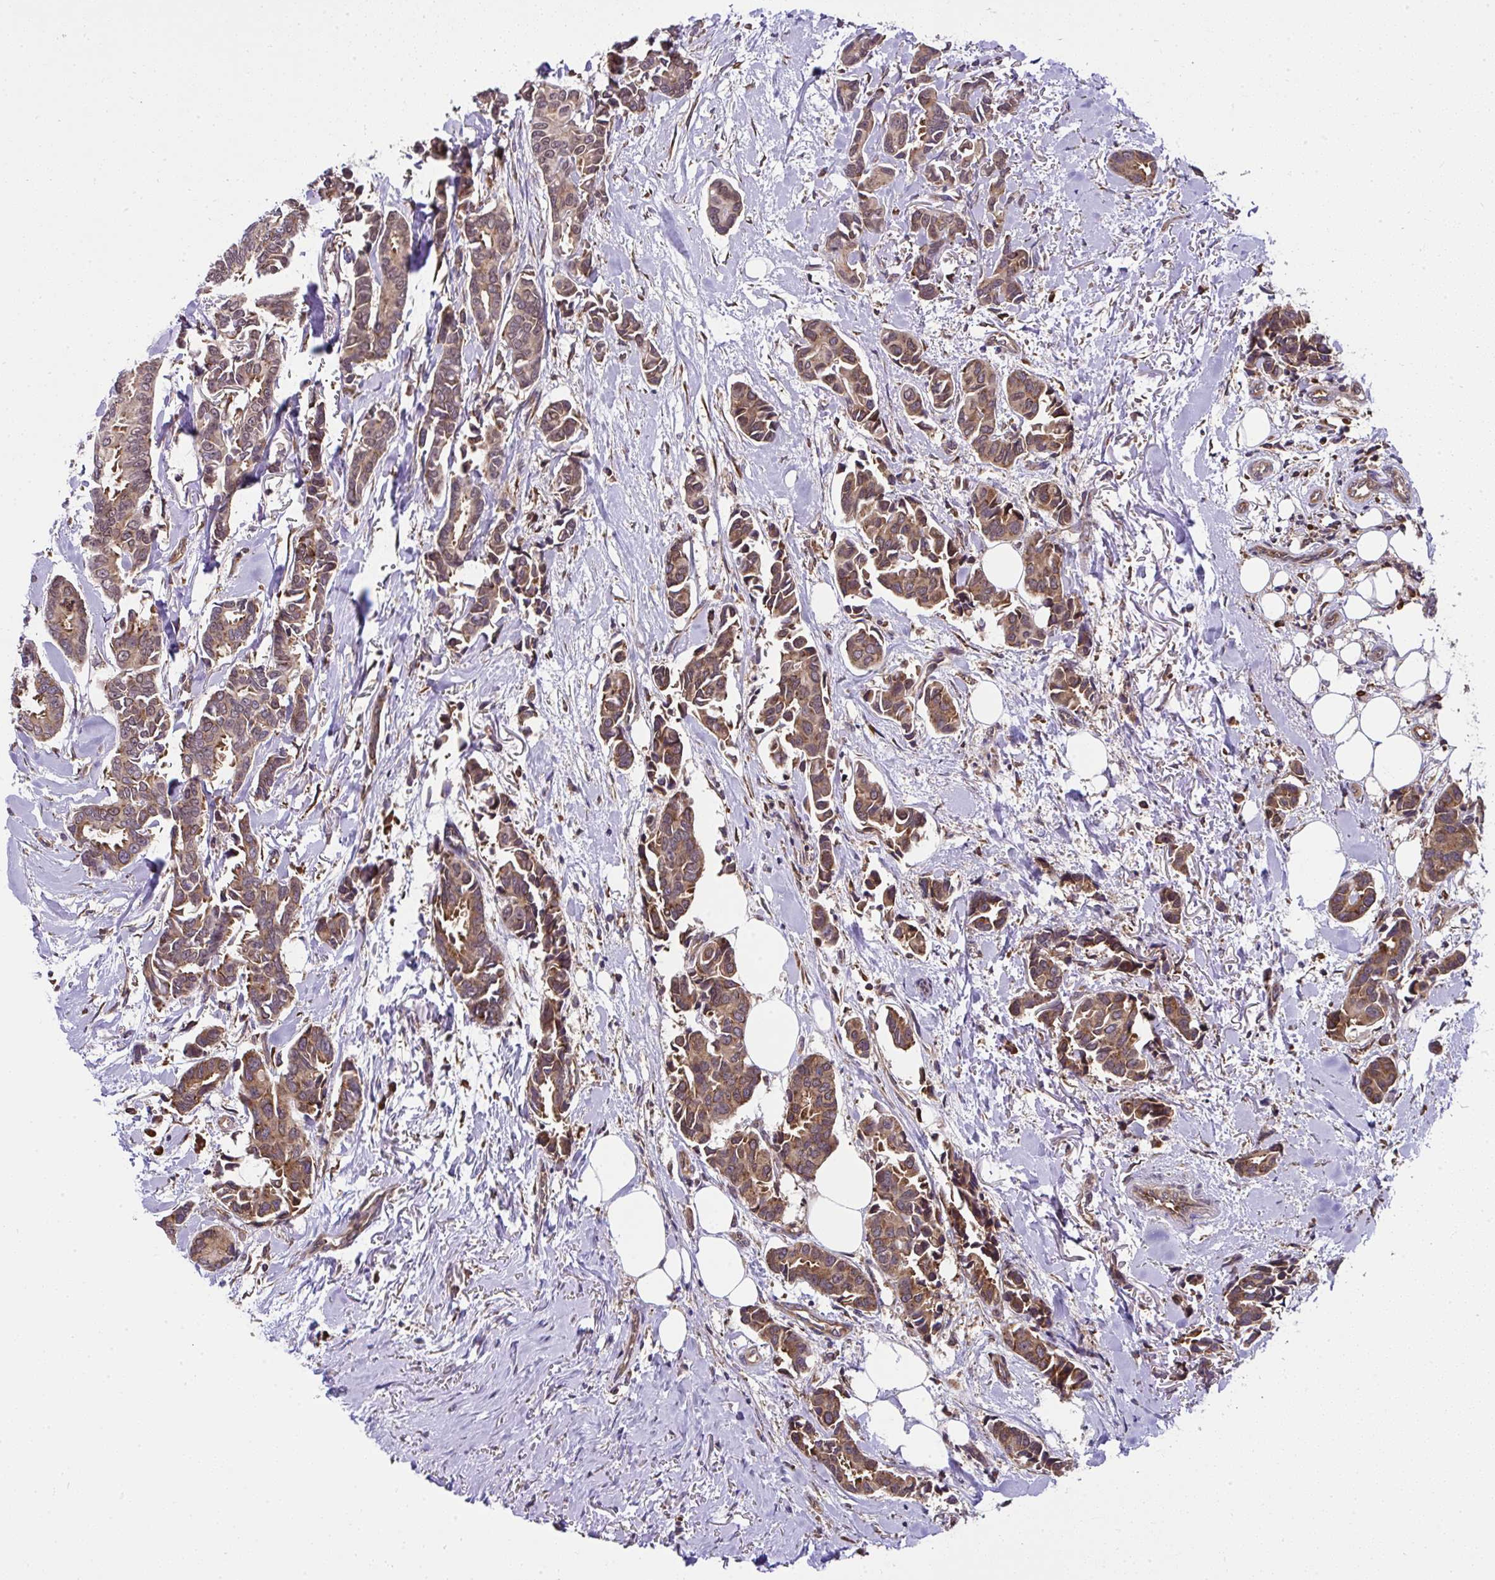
{"staining": {"intensity": "moderate", "quantity": ">75%", "location": "cytoplasmic/membranous"}, "tissue": "breast cancer", "cell_type": "Tumor cells", "image_type": "cancer", "snomed": [{"axis": "morphology", "description": "Duct carcinoma"}, {"axis": "topography", "description": "Breast"}], "caption": "Protein expression analysis of human breast cancer reveals moderate cytoplasmic/membranous positivity in approximately >75% of tumor cells.", "gene": "RPS7", "patient": {"sex": "female", "age": 73}}